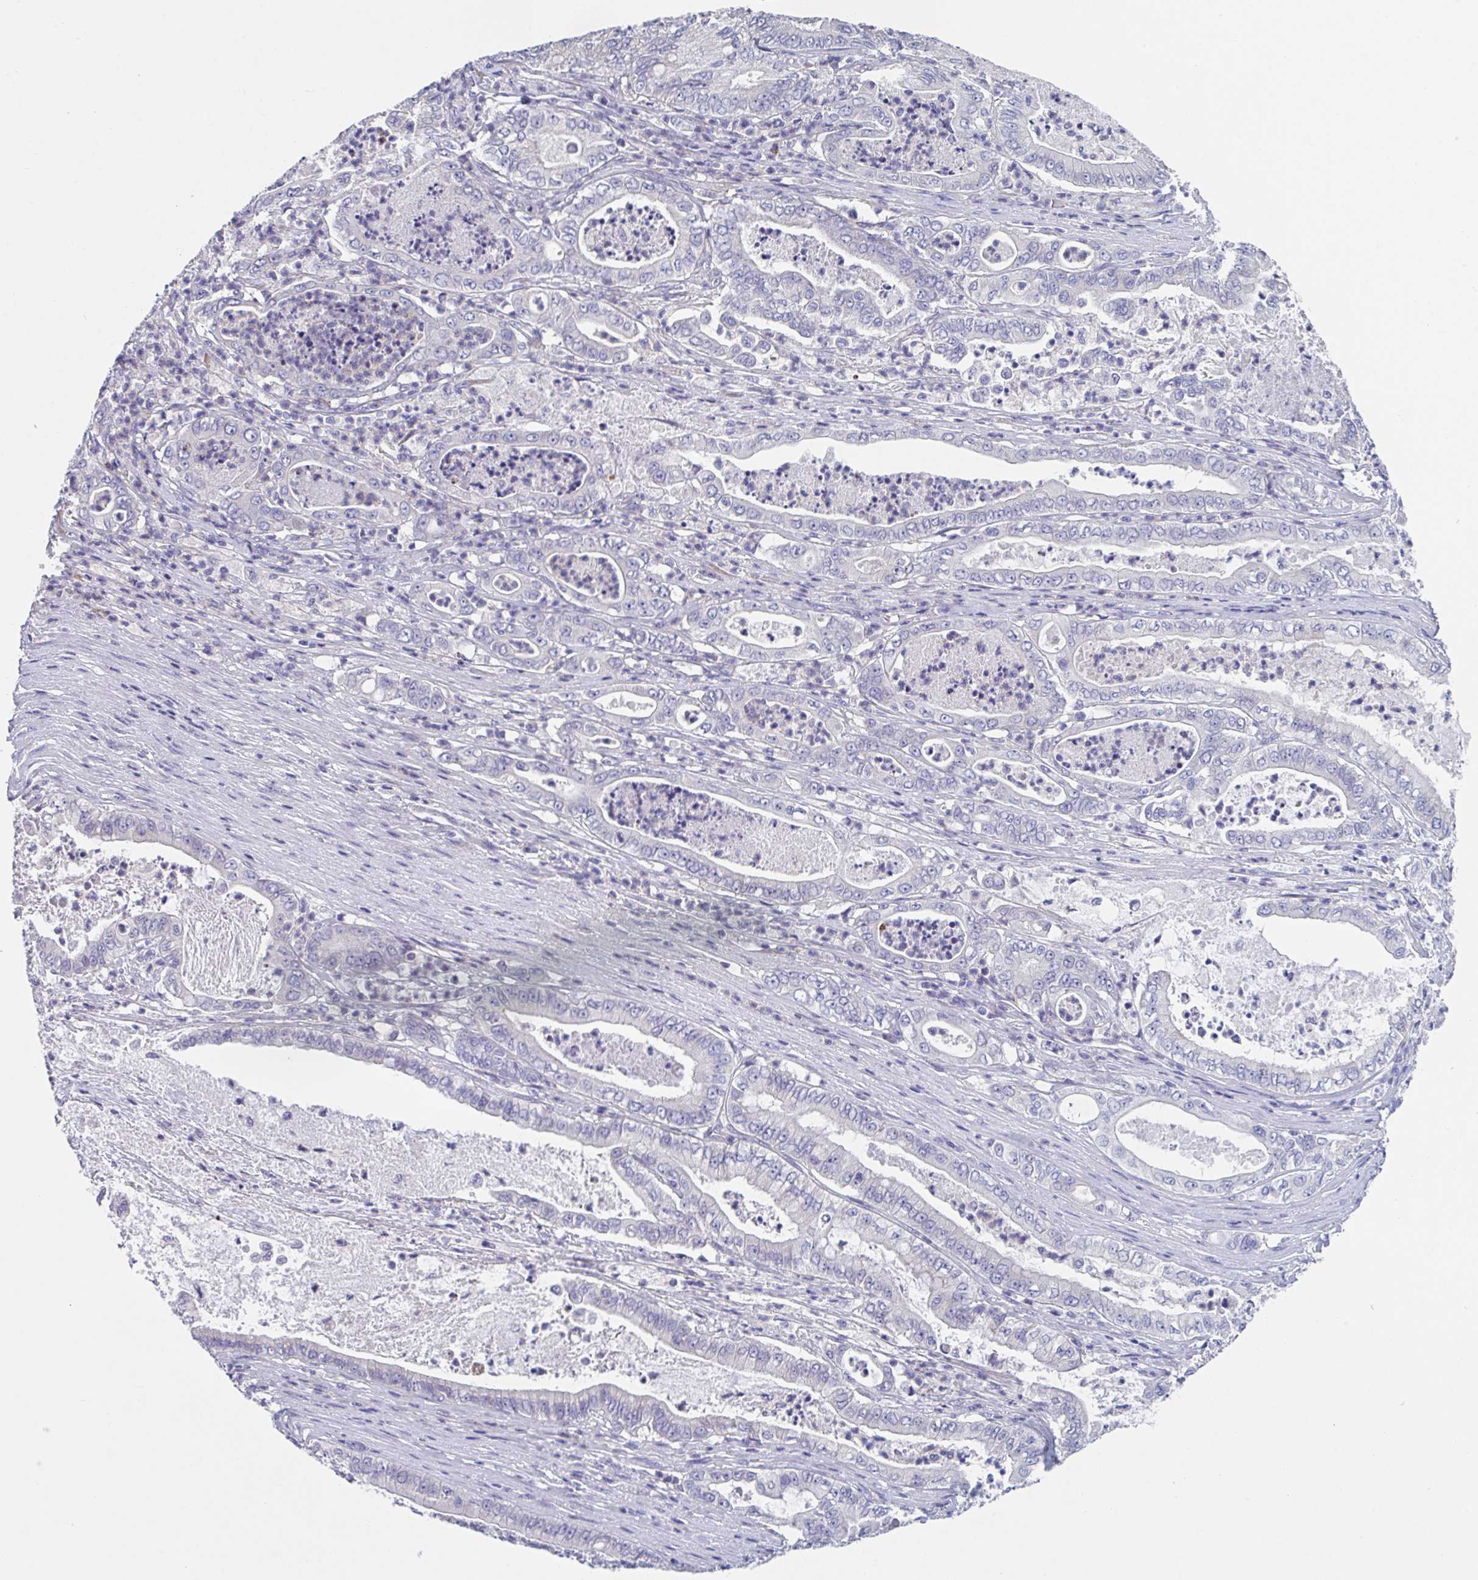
{"staining": {"intensity": "negative", "quantity": "none", "location": "none"}, "tissue": "pancreatic cancer", "cell_type": "Tumor cells", "image_type": "cancer", "snomed": [{"axis": "morphology", "description": "Adenocarcinoma, NOS"}, {"axis": "topography", "description": "Pancreas"}], "caption": "There is no significant expression in tumor cells of adenocarcinoma (pancreatic).", "gene": "LRRC58", "patient": {"sex": "male", "age": 71}}